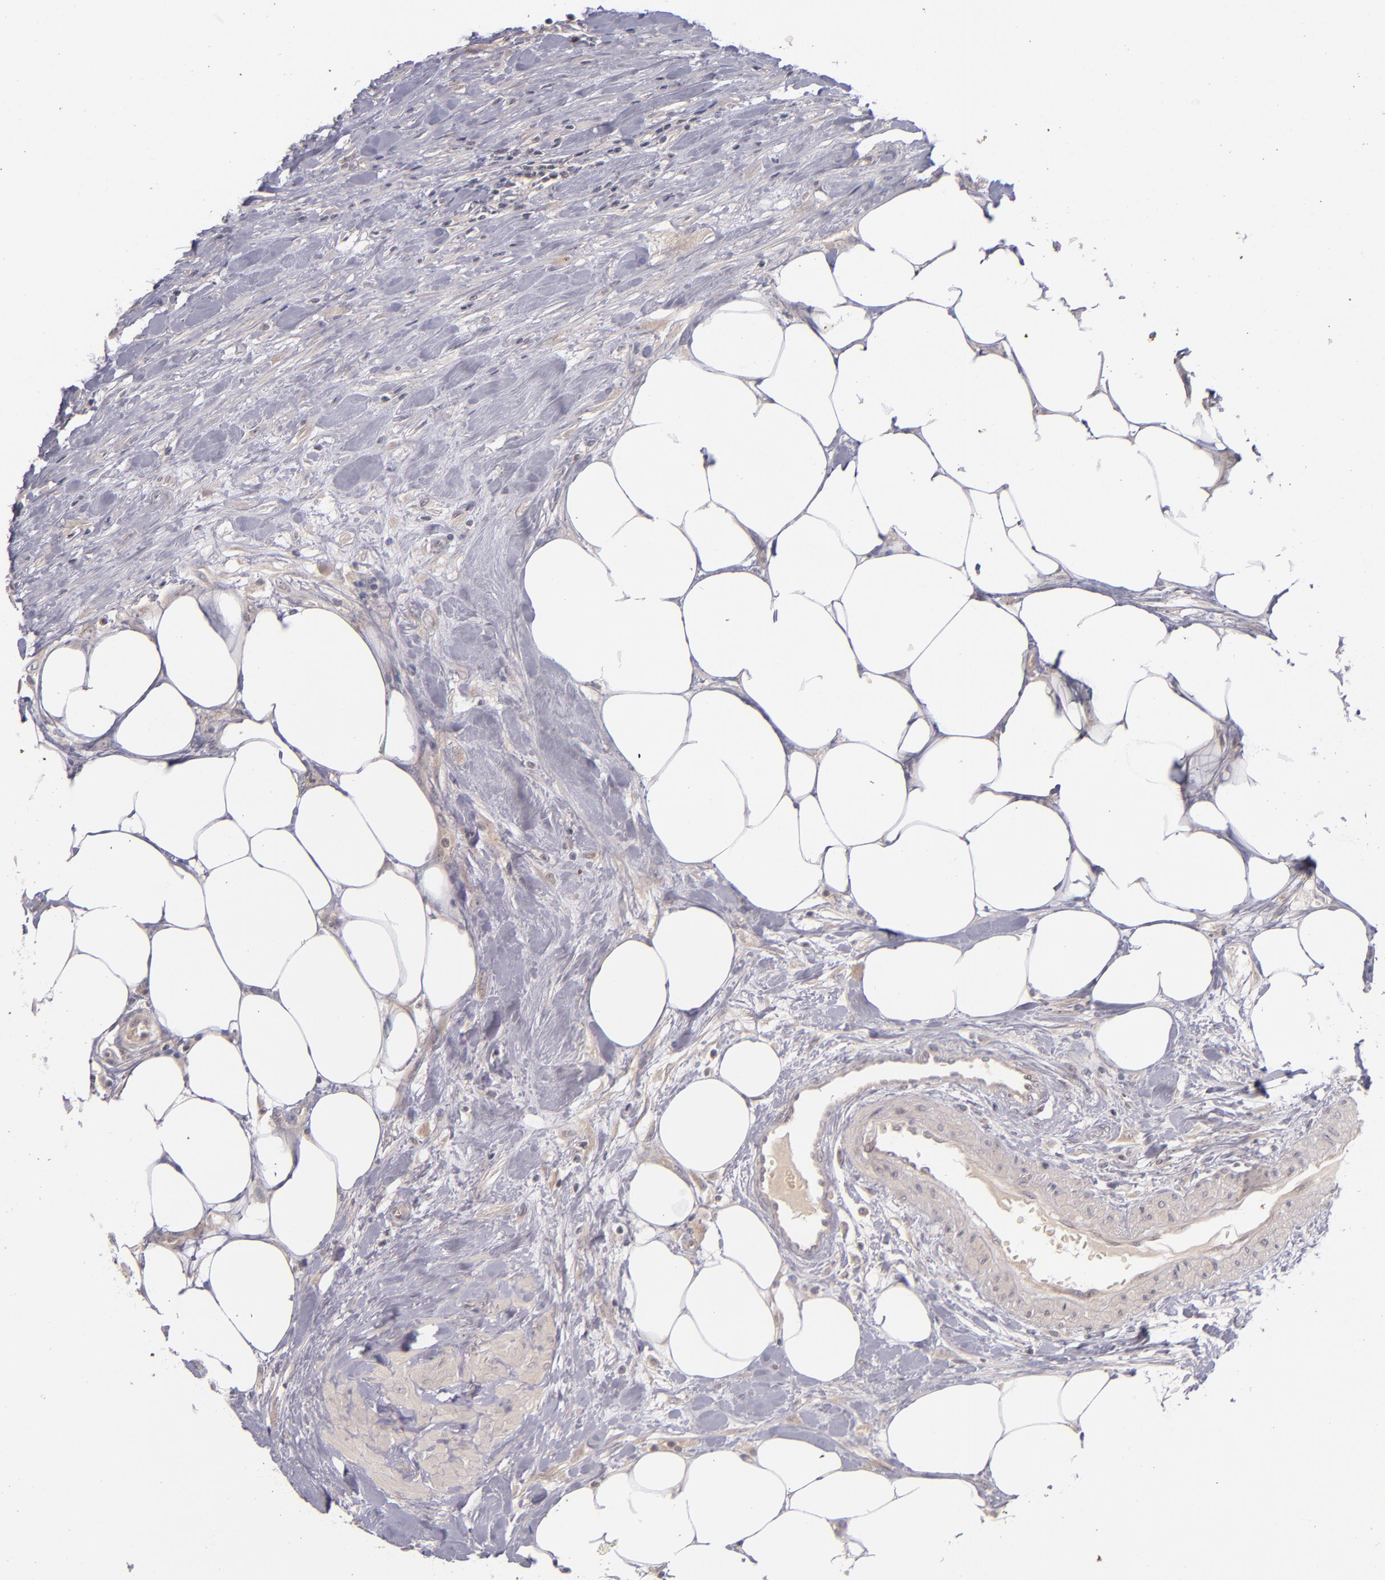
{"staining": {"intensity": "weak", "quantity": "25%-75%", "location": "cytoplasmic/membranous"}, "tissue": "urothelial cancer", "cell_type": "Tumor cells", "image_type": "cancer", "snomed": [{"axis": "morphology", "description": "Urothelial carcinoma, High grade"}, {"axis": "topography", "description": "Urinary bladder"}], "caption": "Weak cytoplasmic/membranous staining is present in about 25%-75% of tumor cells in high-grade urothelial carcinoma.", "gene": "TSC2", "patient": {"sex": "male", "age": 61}}